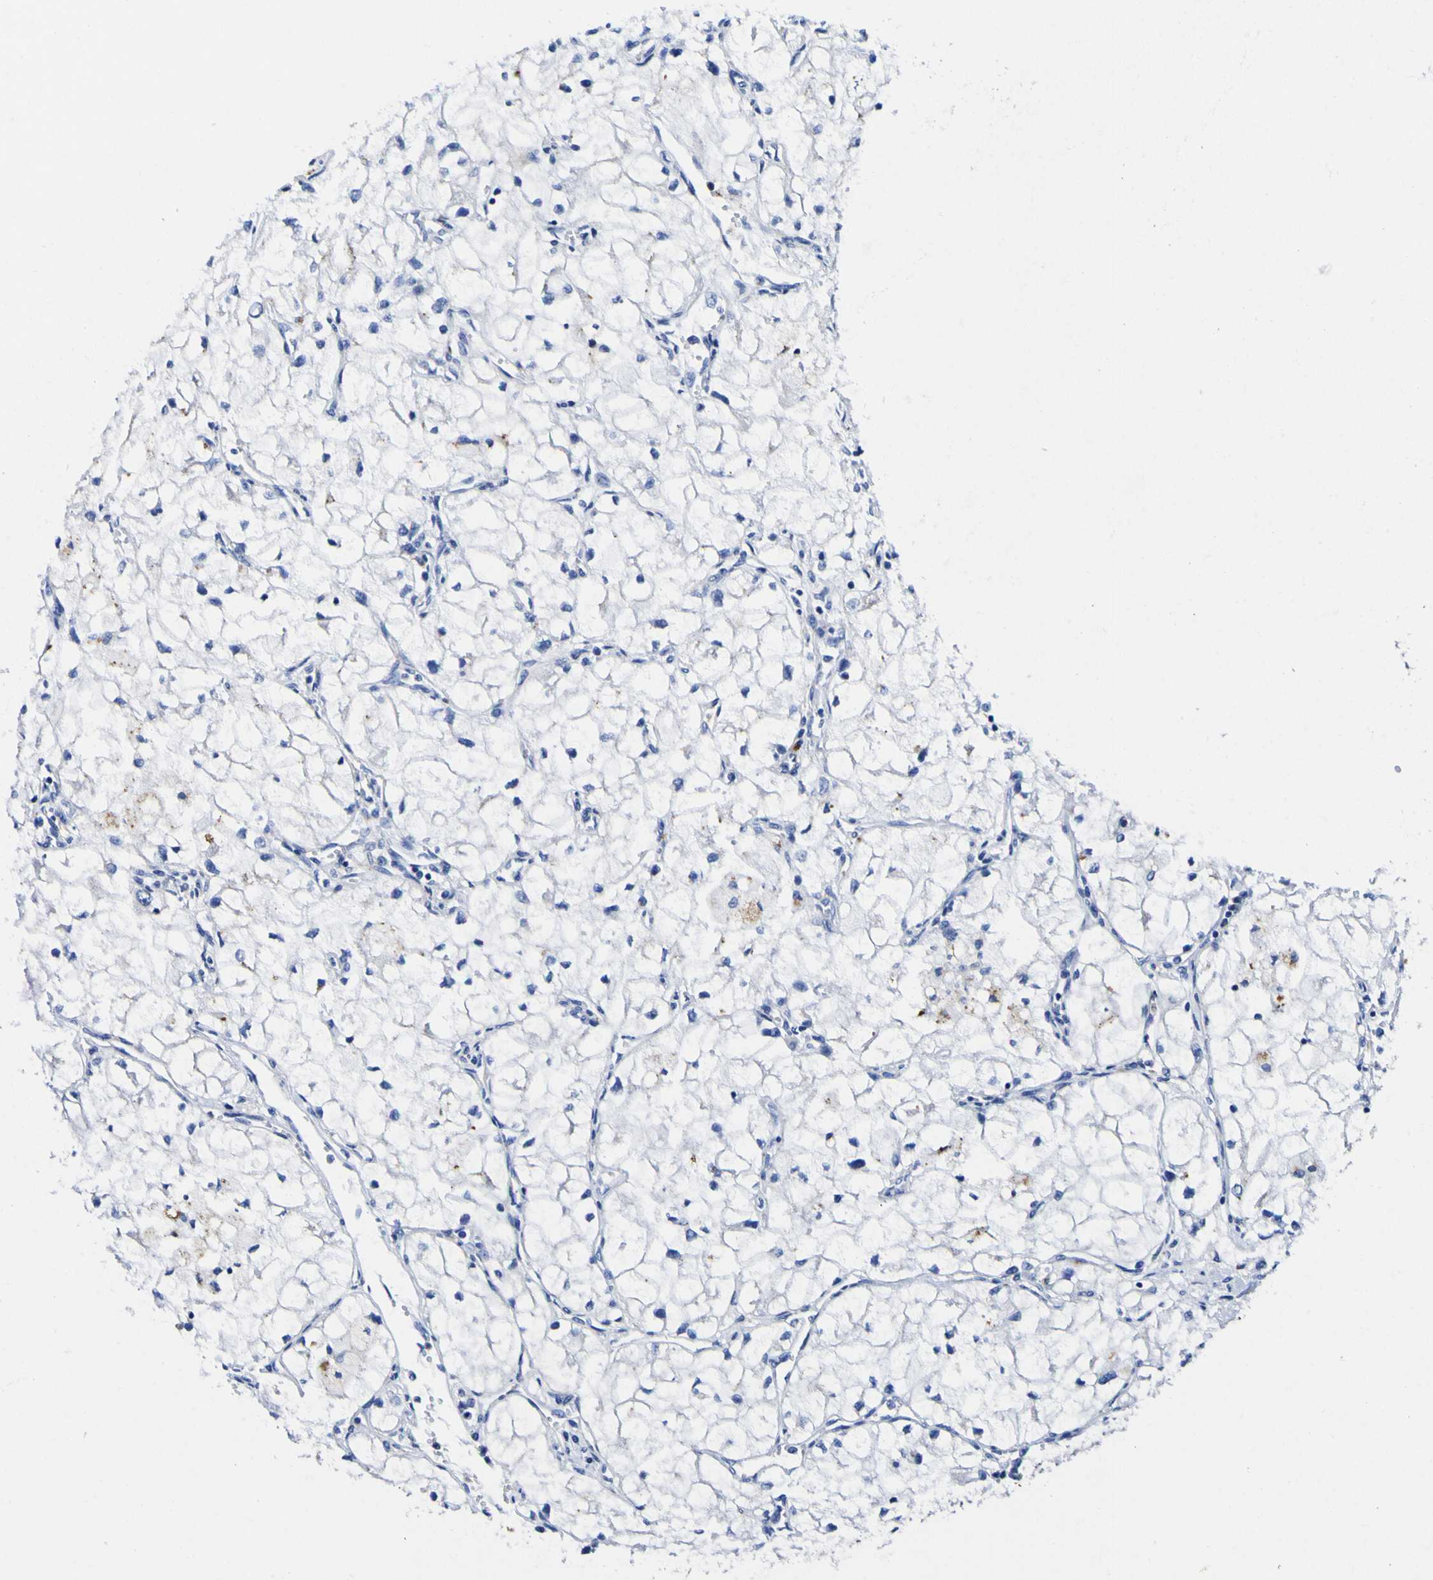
{"staining": {"intensity": "negative", "quantity": "none", "location": "none"}, "tissue": "renal cancer", "cell_type": "Tumor cells", "image_type": "cancer", "snomed": [{"axis": "morphology", "description": "Adenocarcinoma, NOS"}, {"axis": "topography", "description": "Kidney"}], "caption": "IHC micrograph of human renal cancer stained for a protein (brown), which reveals no staining in tumor cells.", "gene": "HLA-DQA1", "patient": {"sex": "female", "age": 70}}